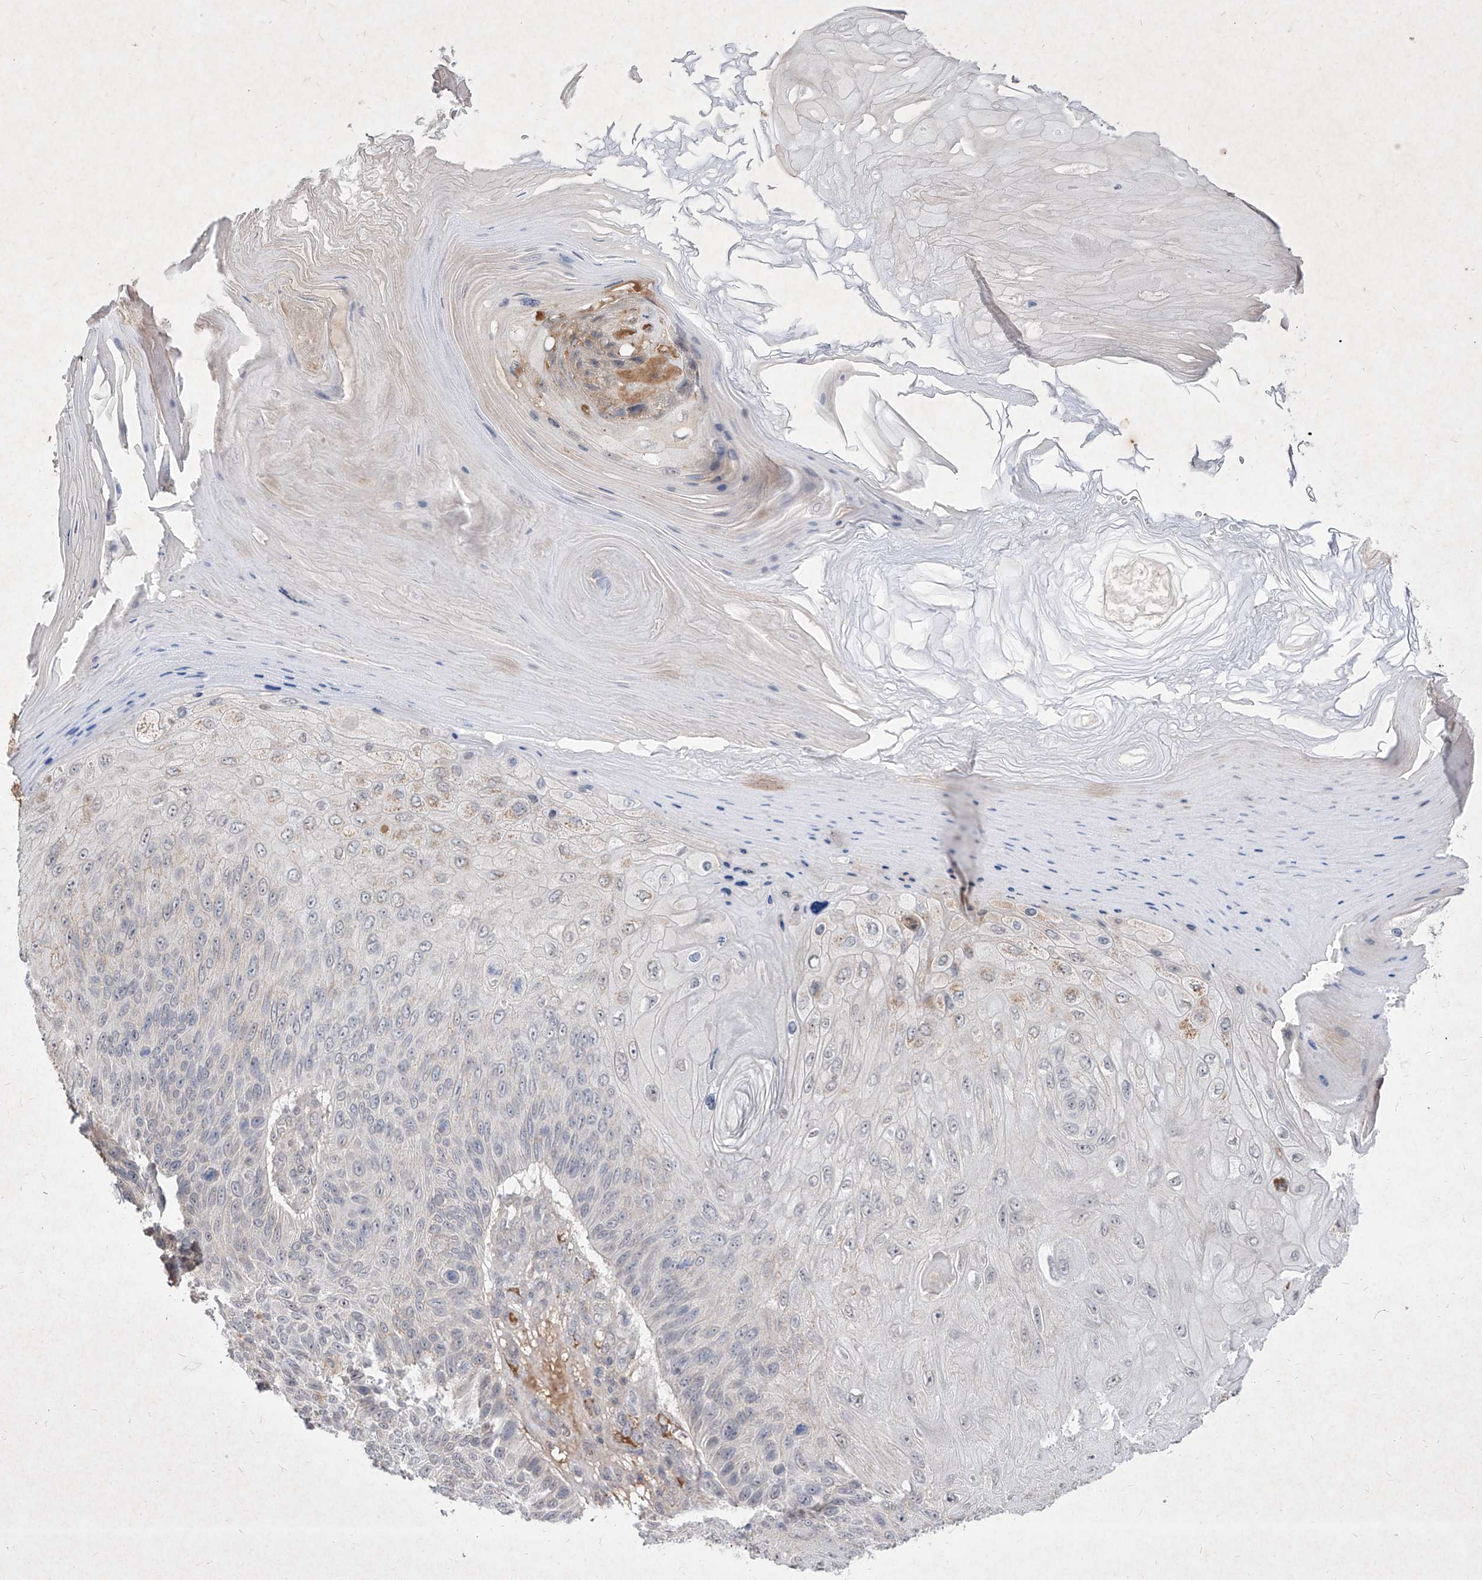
{"staining": {"intensity": "negative", "quantity": "none", "location": "none"}, "tissue": "skin cancer", "cell_type": "Tumor cells", "image_type": "cancer", "snomed": [{"axis": "morphology", "description": "Squamous cell carcinoma, NOS"}, {"axis": "topography", "description": "Skin"}], "caption": "The IHC micrograph has no significant expression in tumor cells of skin squamous cell carcinoma tissue. (DAB (3,3'-diaminobenzidine) immunohistochemistry (IHC) visualized using brightfield microscopy, high magnification).", "gene": "C4A", "patient": {"sex": "female", "age": 88}}